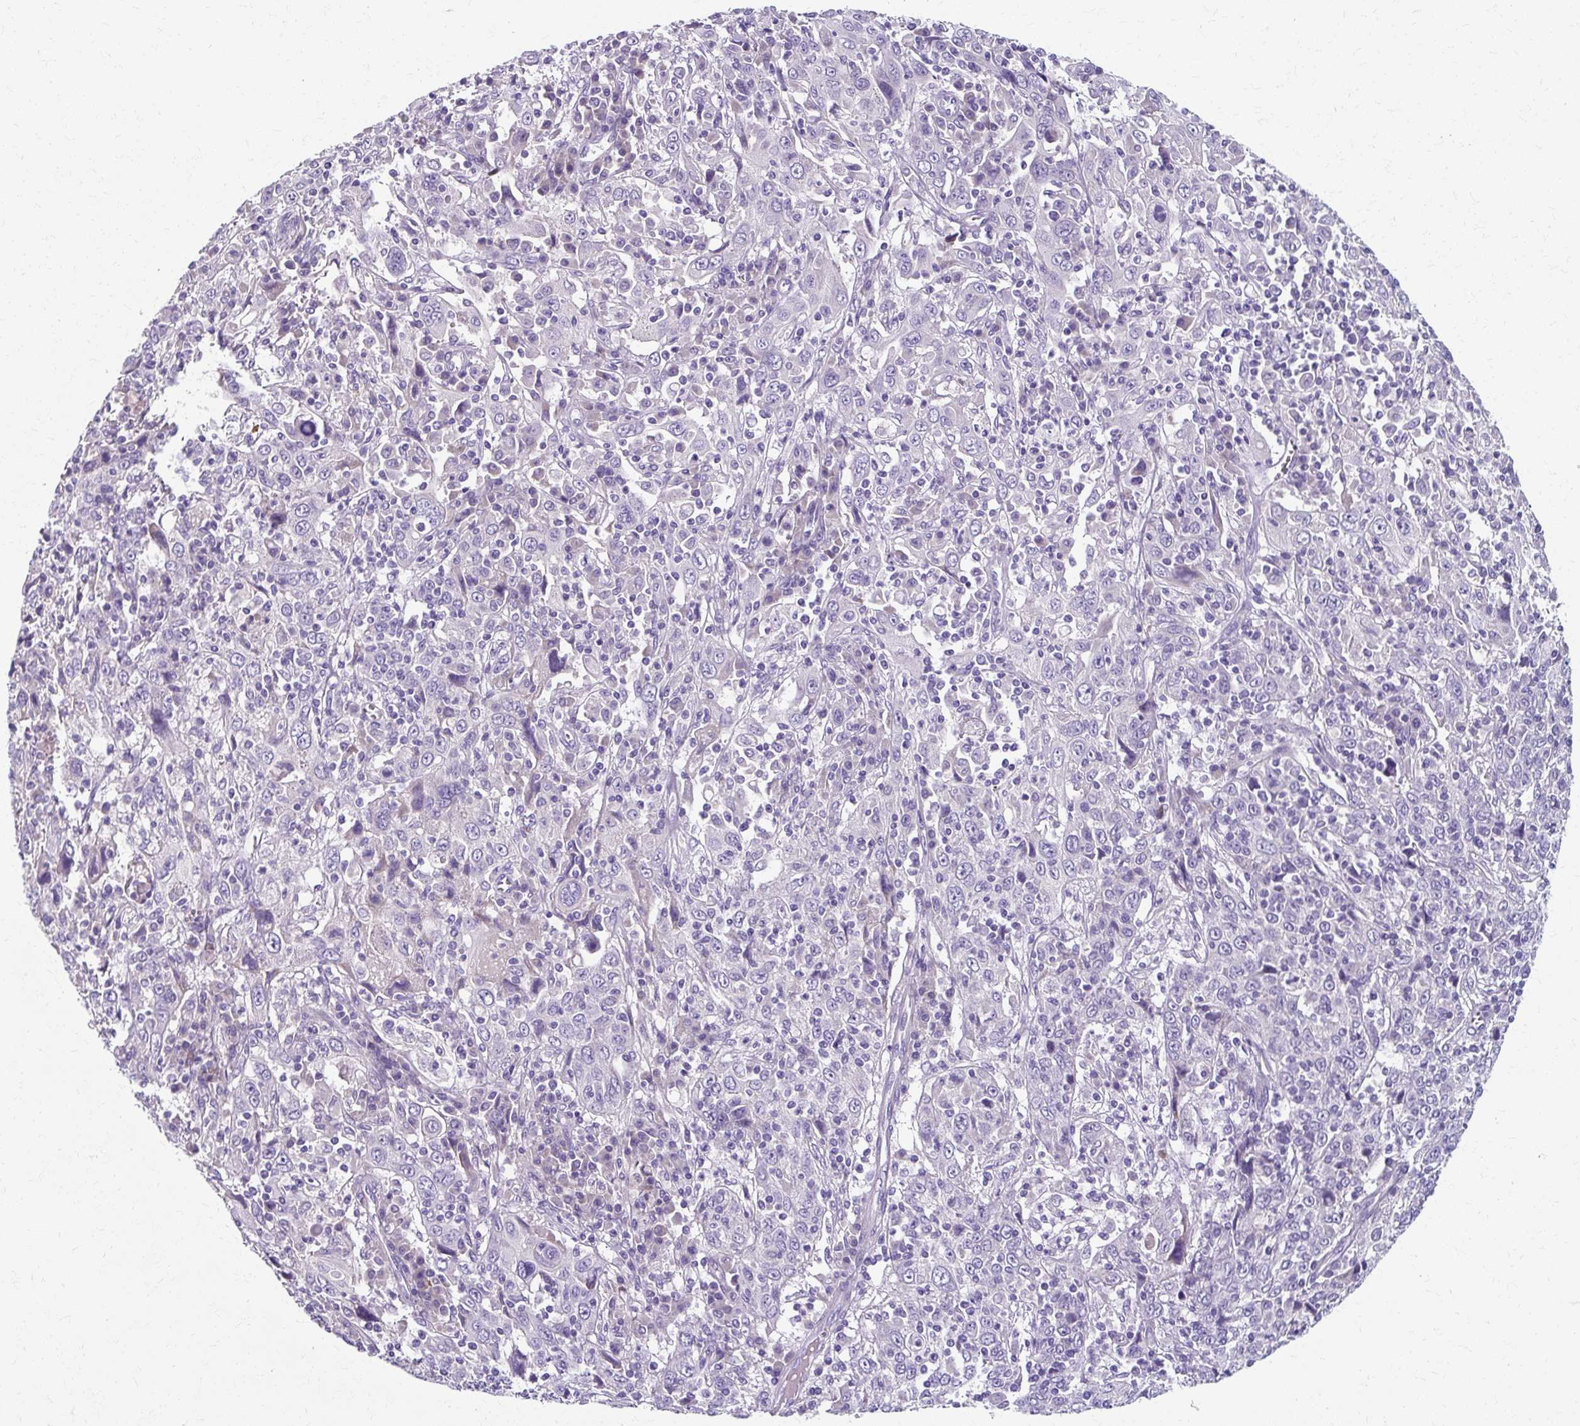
{"staining": {"intensity": "negative", "quantity": "none", "location": "none"}, "tissue": "cervical cancer", "cell_type": "Tumor cells", "image_type": "cancer", "snomed": [{"axis": "morphology", "description": "Squamous cell carcinoma, NOS"}, {"axis": "topography", "description": "Cervix"}], "caption": "This is a photomicrograph of IHC staining of cervical cancer, which shows no staining in tumor cells.", "gene": "ZNF555", "patient": {"sex": "female", "age": 46}}